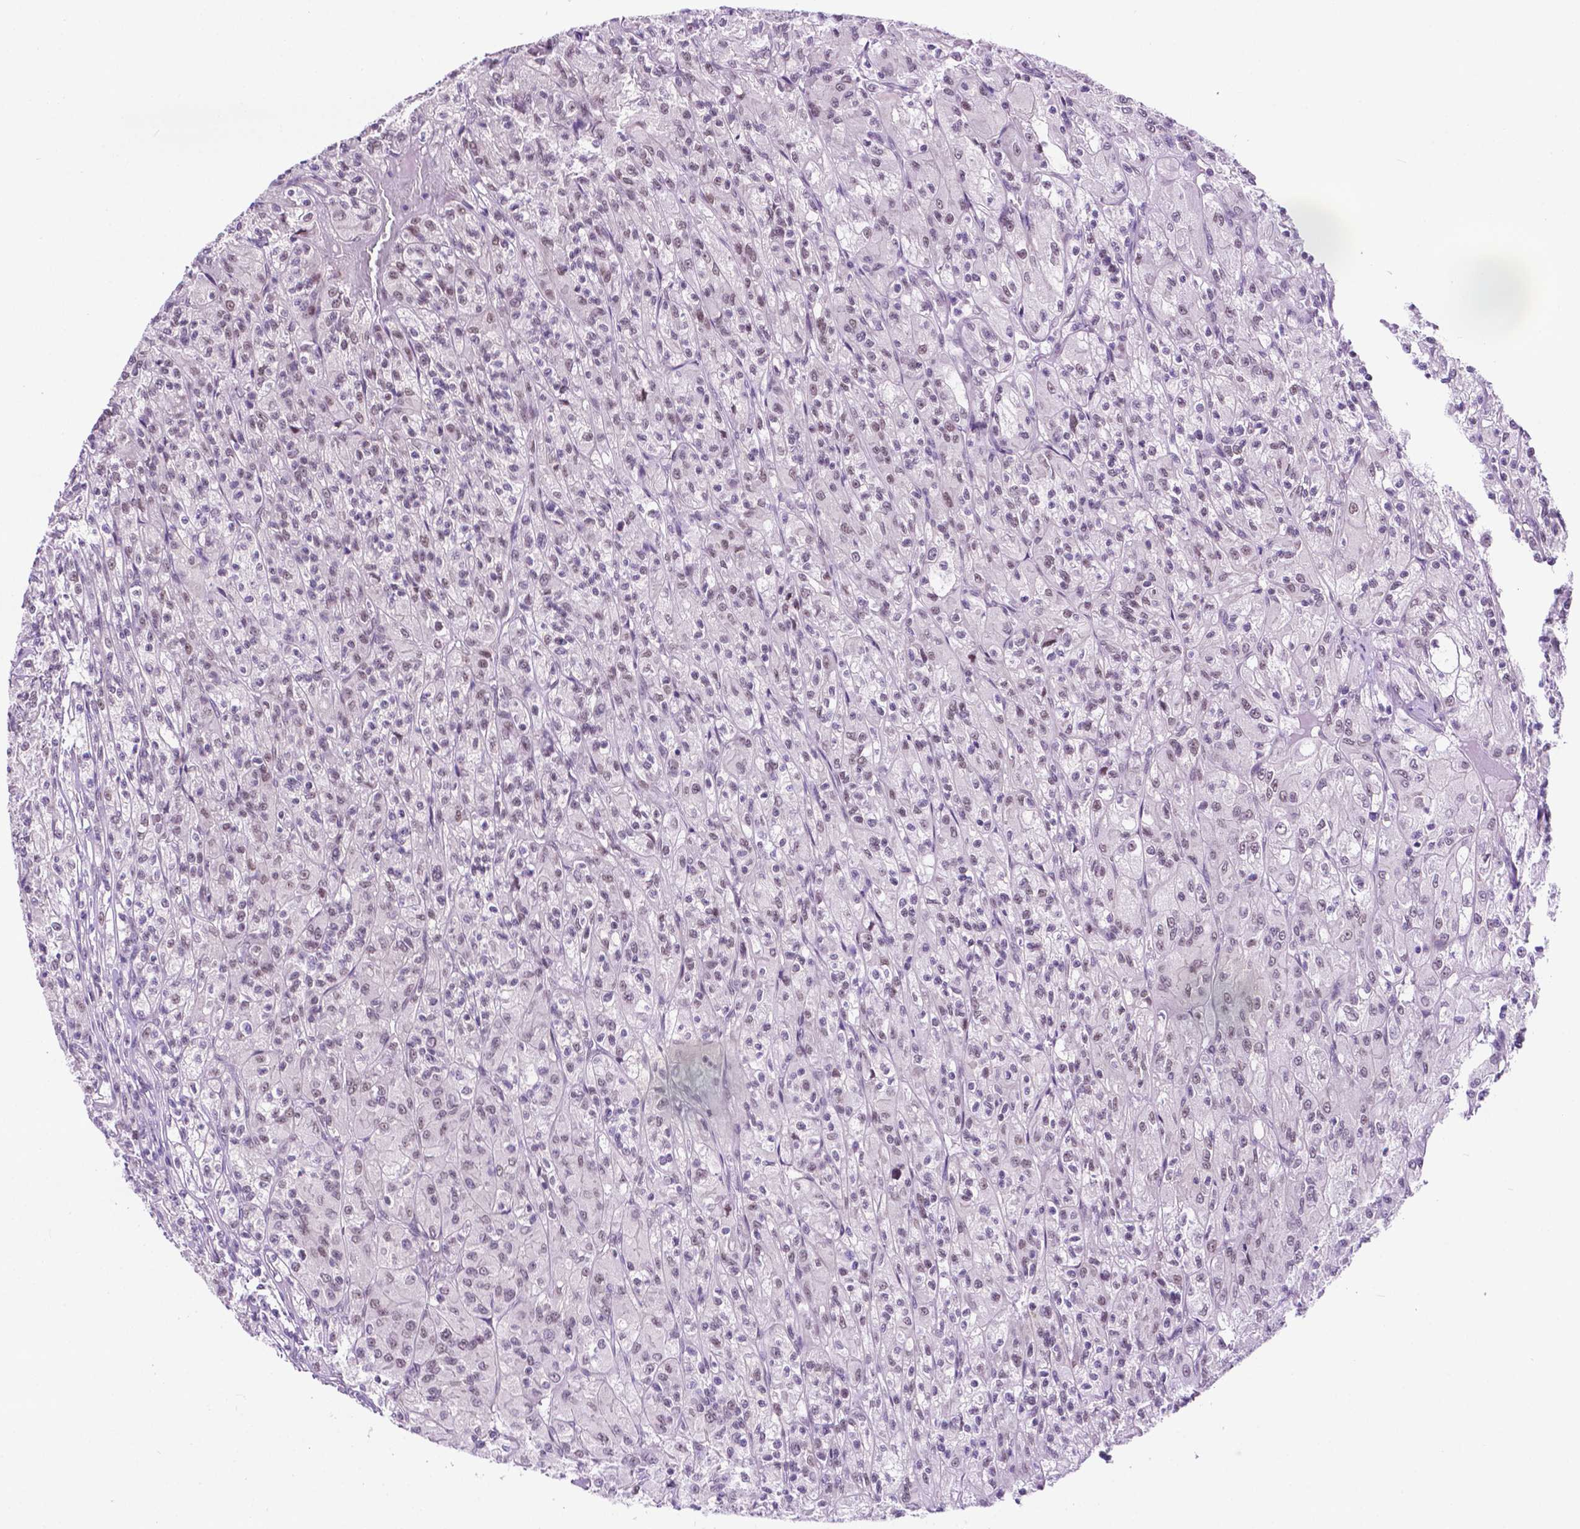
{"staining": {"intensity": "weak", "quantity": "<25%", "location": "nuclear"}, "tissue": "renal cancer", "cell_type": "Tumor cells", "image_type": "cancer", "snomed": [{"axis": "morphology", "description": "Adenocarcinoma, NOS"}, {"axis": "topography", "description": "Kidney"}], "caption": "The histopathology image displays no staining of tumor cells in renal cancer (adenocarcinoma).", "gene": "TACSTD2", "patient": {"sex": "female", "age": 70}}